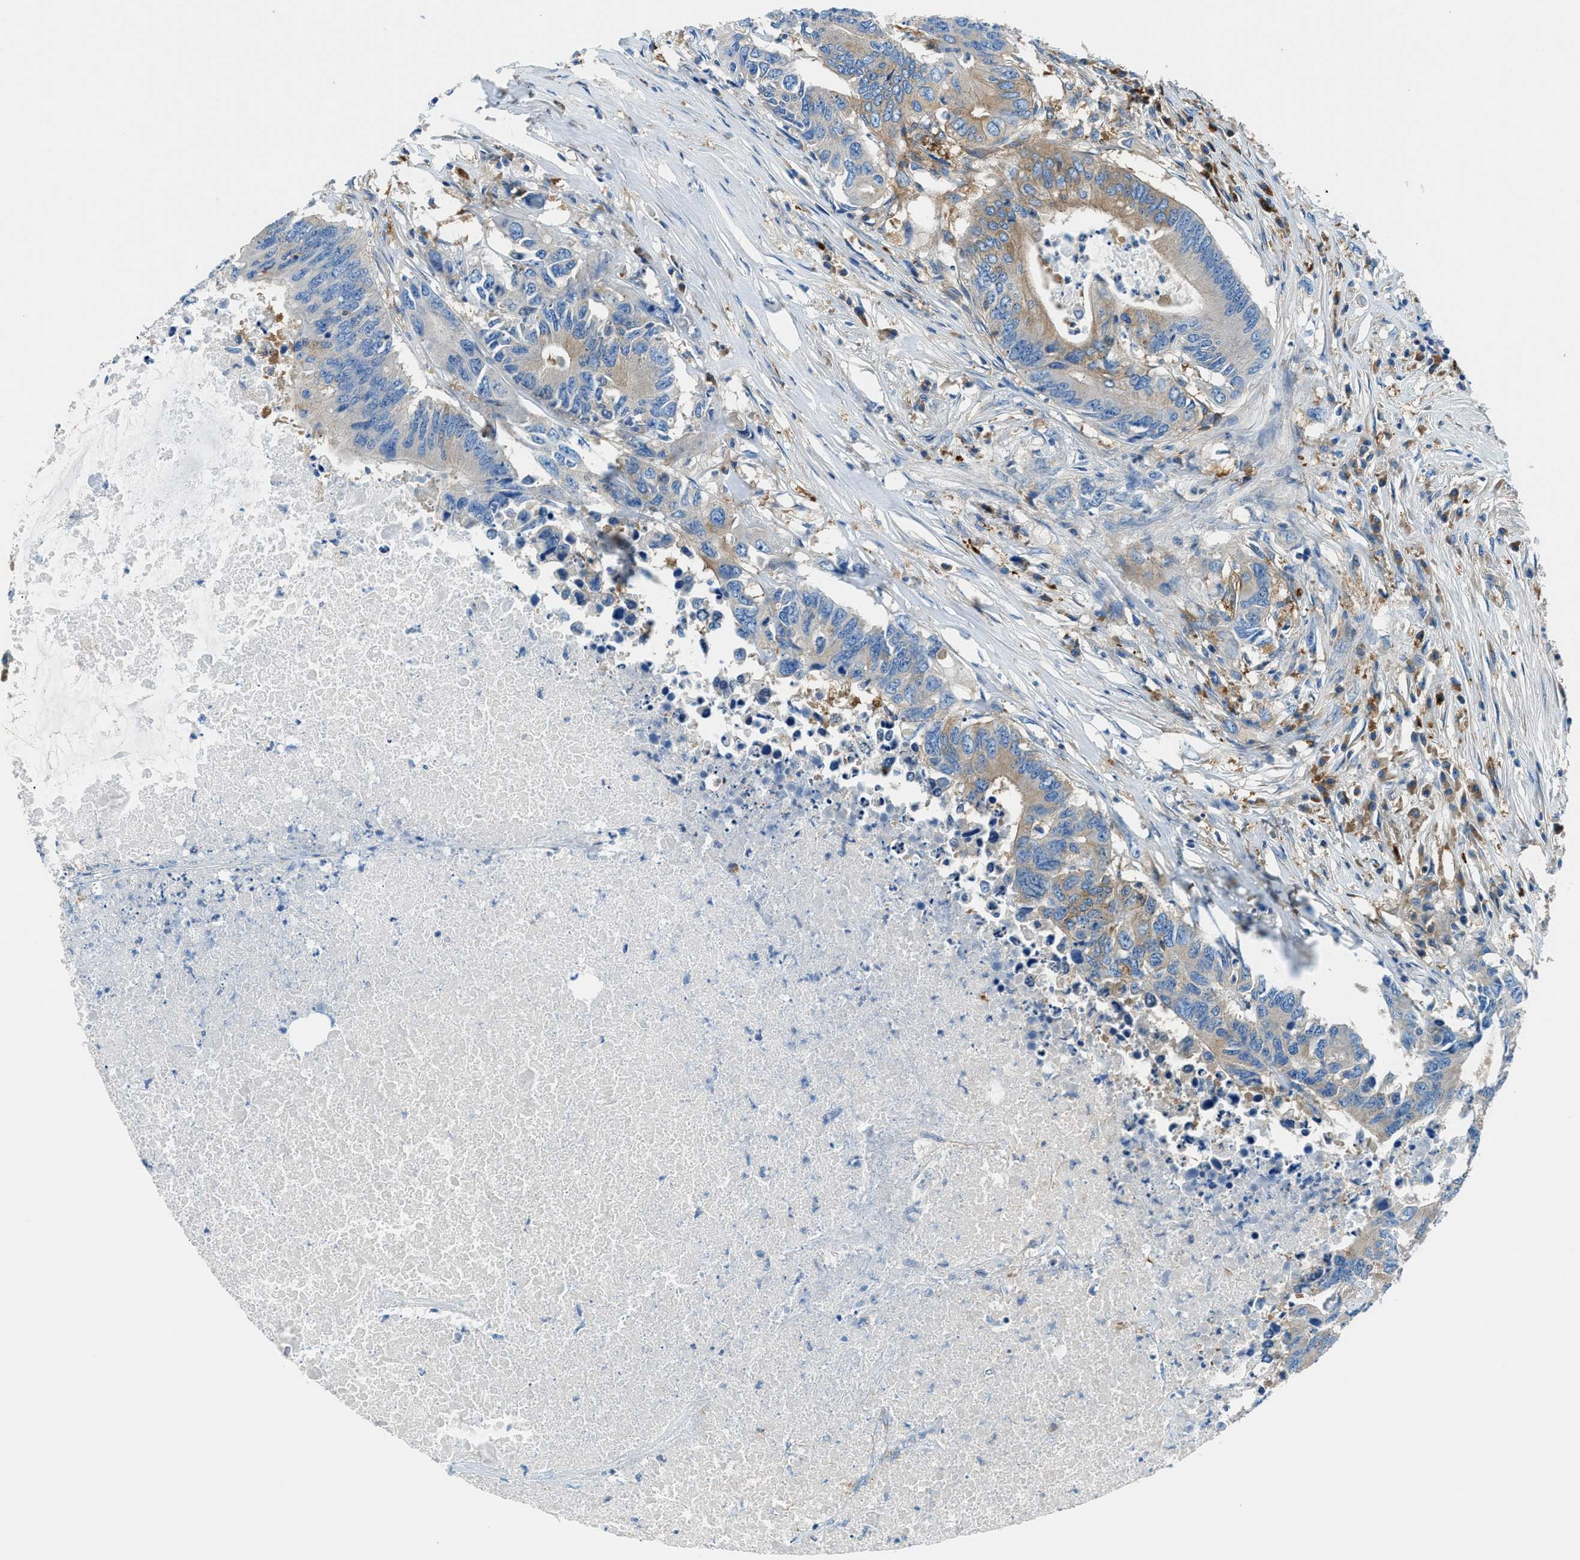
{"staining": {"intensity": "moderate", "quantity": "<25%", "location": "cytoplasmic/membranous"}, "tissue": "colorectal cancer", "cell_type": "Tumor cells", "image_type": "cancer", "snomed": [{"axis": "morphology", "description": "Adenocarcinoma, NOS"}, {"axis": "topography", "description": "Colon"}], "caption": "Immunohistochemical staining of colorectal cancer (adenocarcinoma) demonstrates low levels of moderate cytoplasmic/membranous protein expression in approximately <25% of tumor cells.", "gene": "SARS1", "patient": {"sex": "male", "age": 71}}